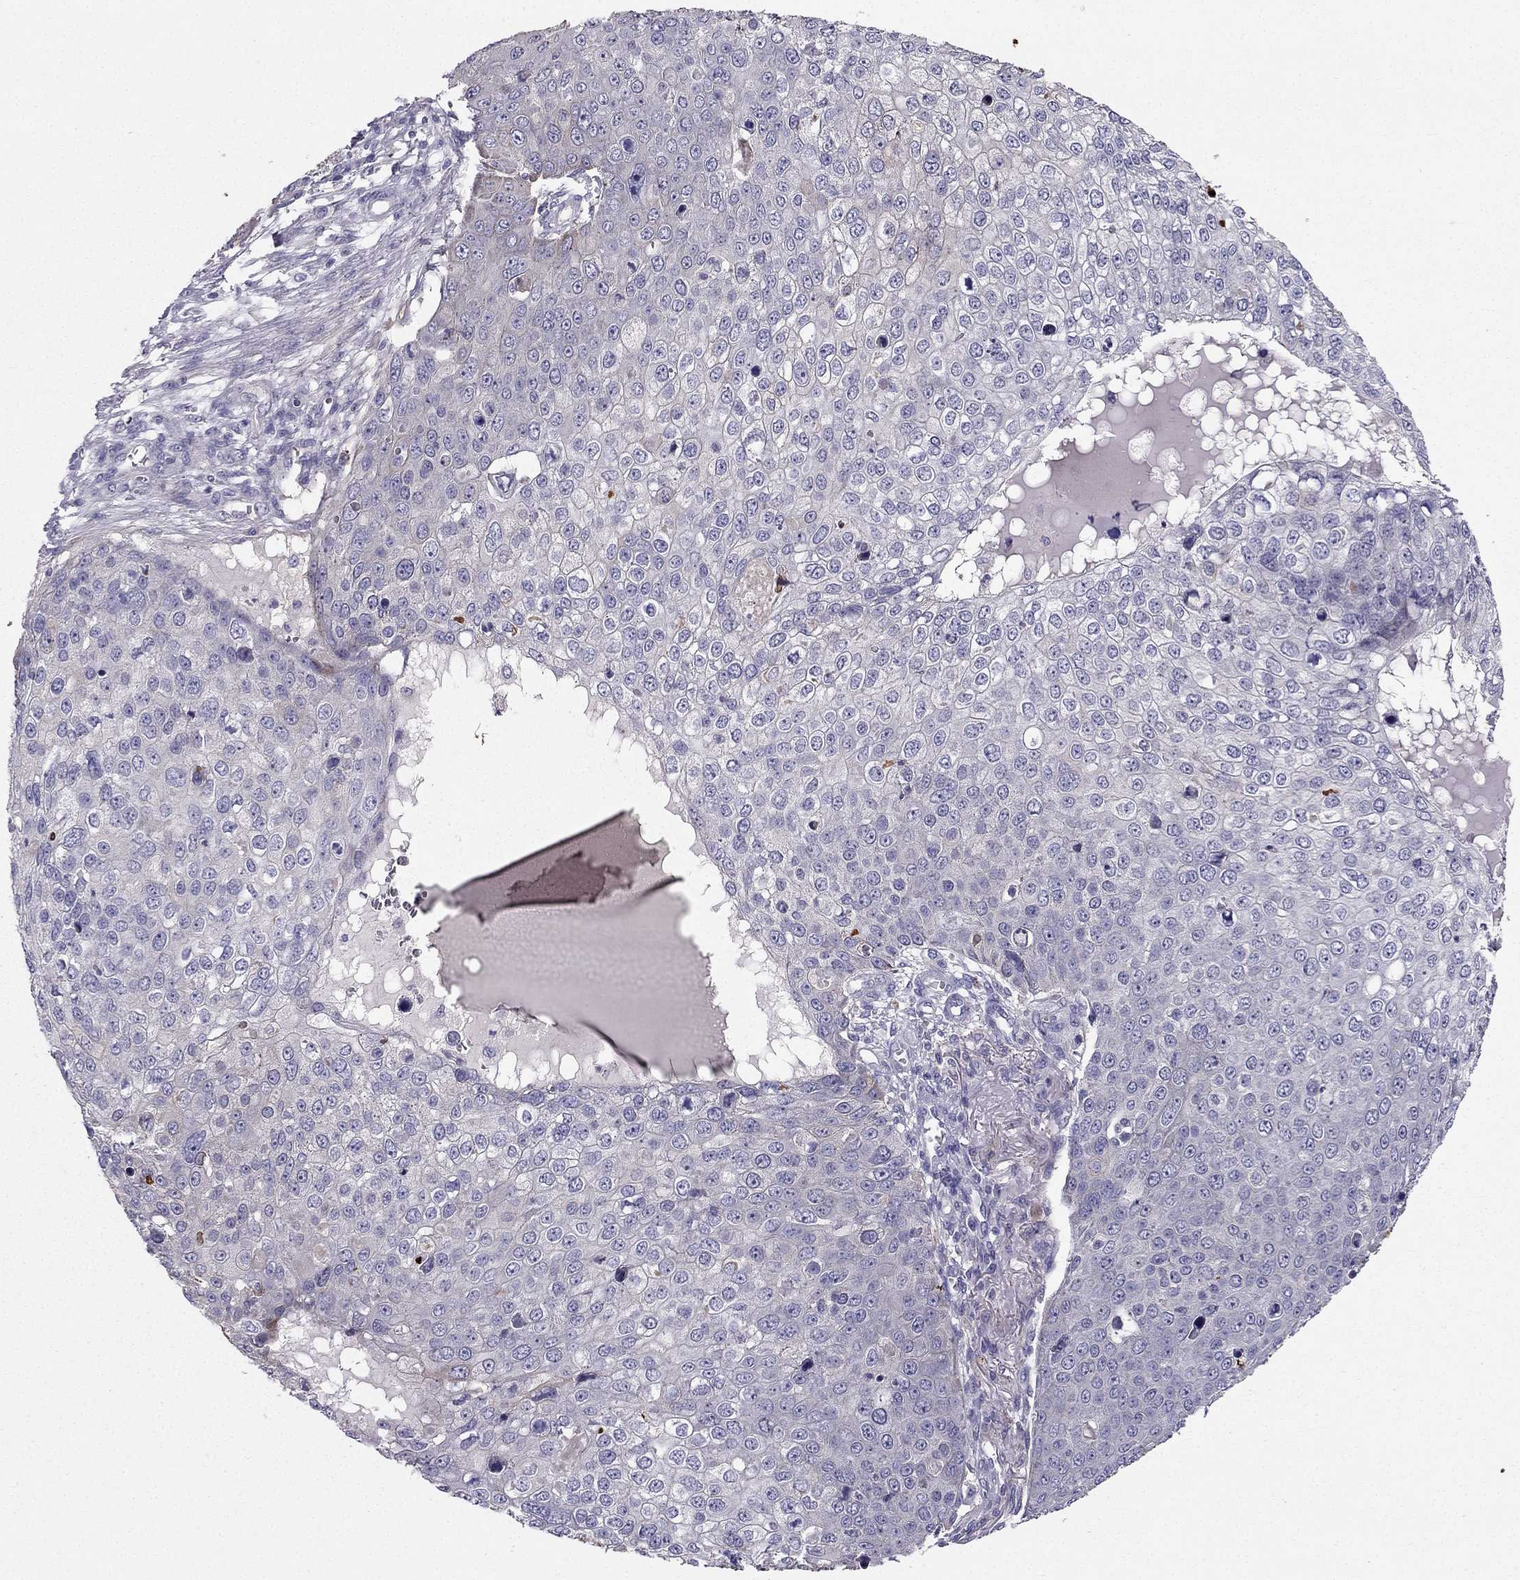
{"staining": {"intensity": "weak", "quantity": "<25%", "location": "cytoplasmic/membranous"}, "tissue": "skin cancer", "cell_type": "Tumor cells", "image_type": "cancer", "snomed": [{"axis": "morphology", "description": "Squamous cell carcinoma, NOS"}, {"axis": "topography", "description": "Skin"}], "caption": "DAB immunohistochemical staining of skin cancer exhibits no significant expression in tumor cells. (DAB (3,3'-diaminobenzidine) IHC with hematoxylin counter stain).", "gene": "SYT5", "patient": {"sex": "male", "age": 71}}